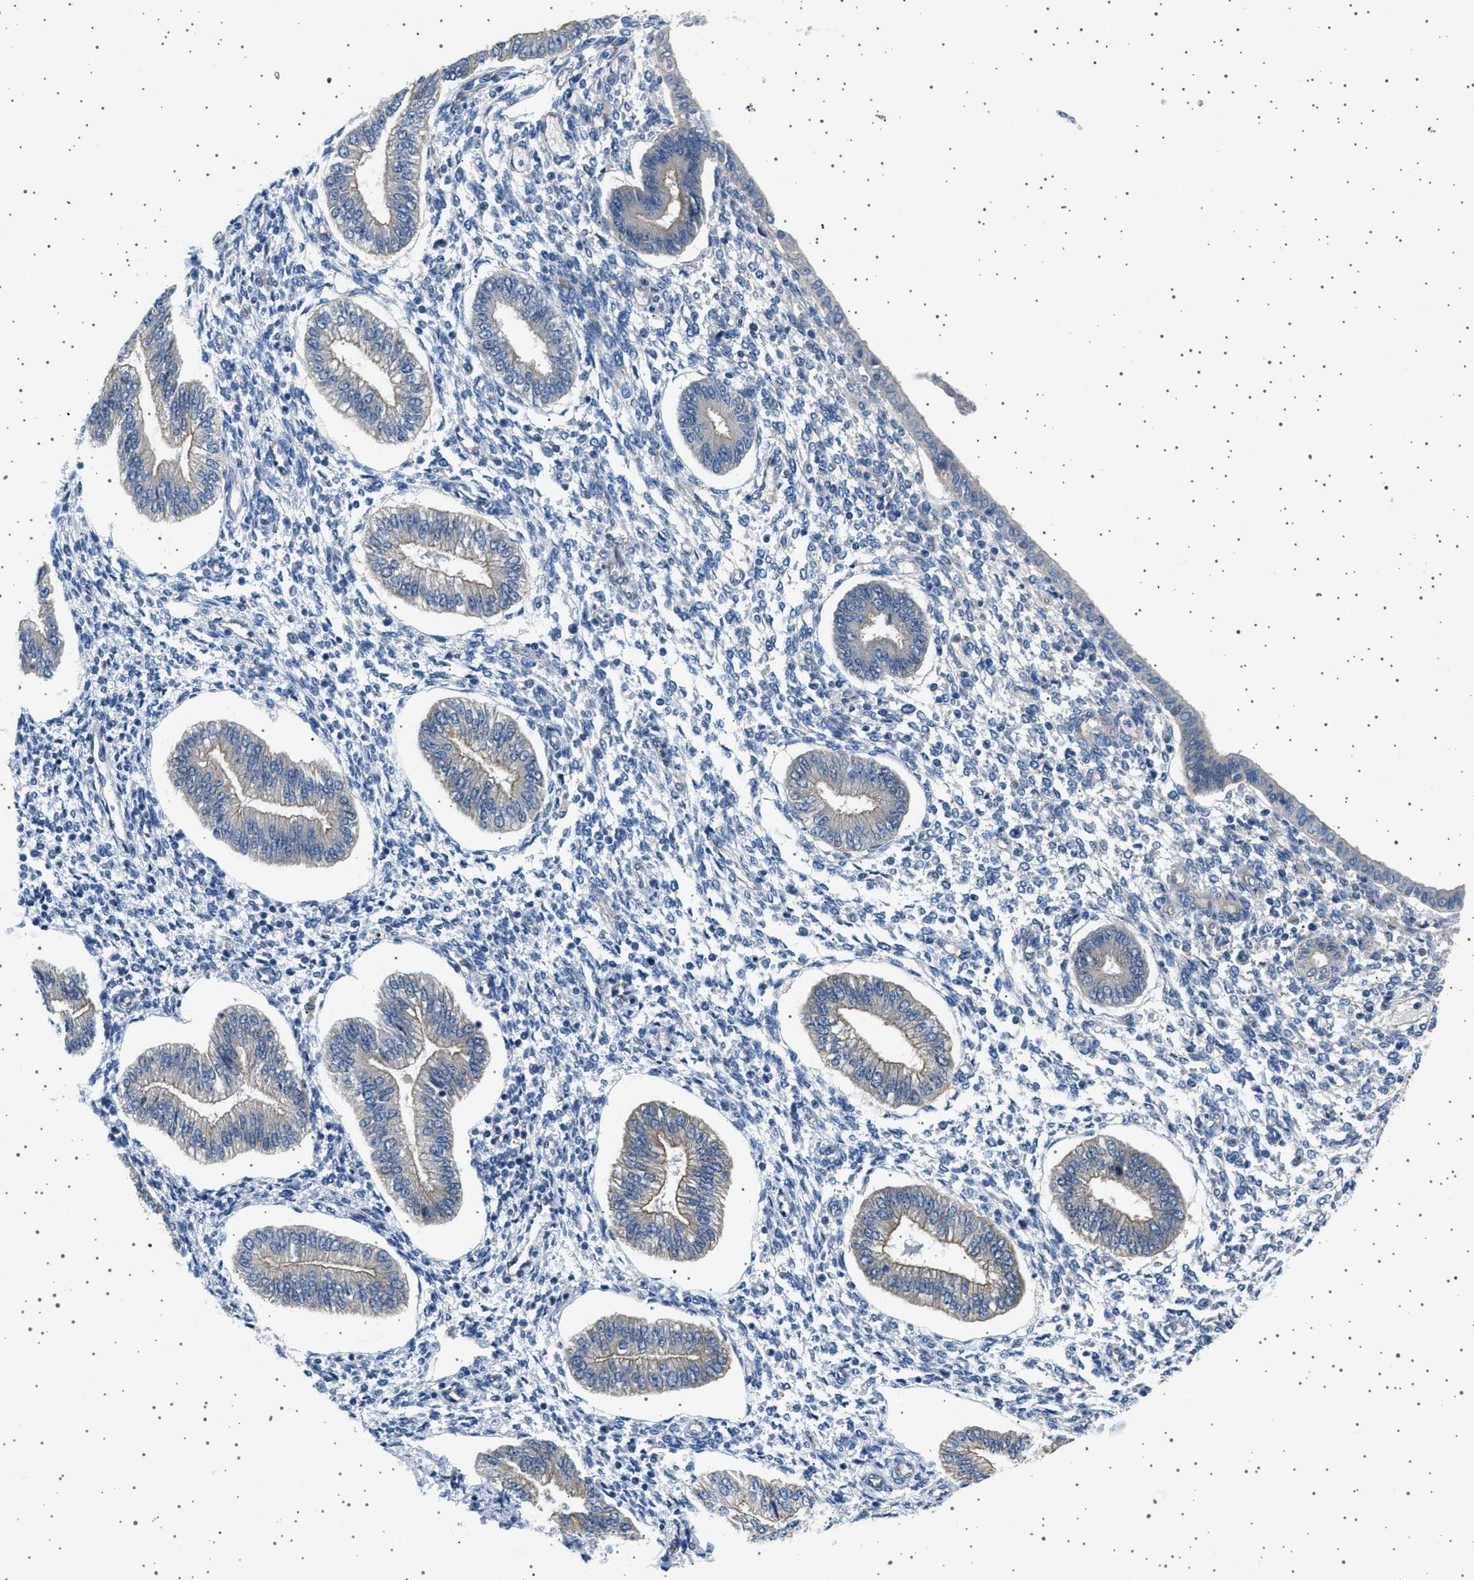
{"staining": {"intensity": "weak", "quantity": "25%-75%", "location": "cytoplasmic/membranous"}, "tissue": "endometrium", "cell_type": "Cells in endometrial stroma", "image_type": "normal", "snomed": [{"axis": "morphology", "description": "Normal tissue, NOS"}, {"axis": "topography", "description": "Endometrium"}], "caption": "Protein expression analysis of normal endometrium reveals weak cytoplasmic/membranous expression in about 25%-75% of cells in endometrial stroma. The staining was performed using DAB to visualize the protein expression in brown, while the nuclei were stained in blue with hematoxylin (Magnification: 20x).", "gene": "PLPP6", "patient": {"sex": "female", "age": 50}}